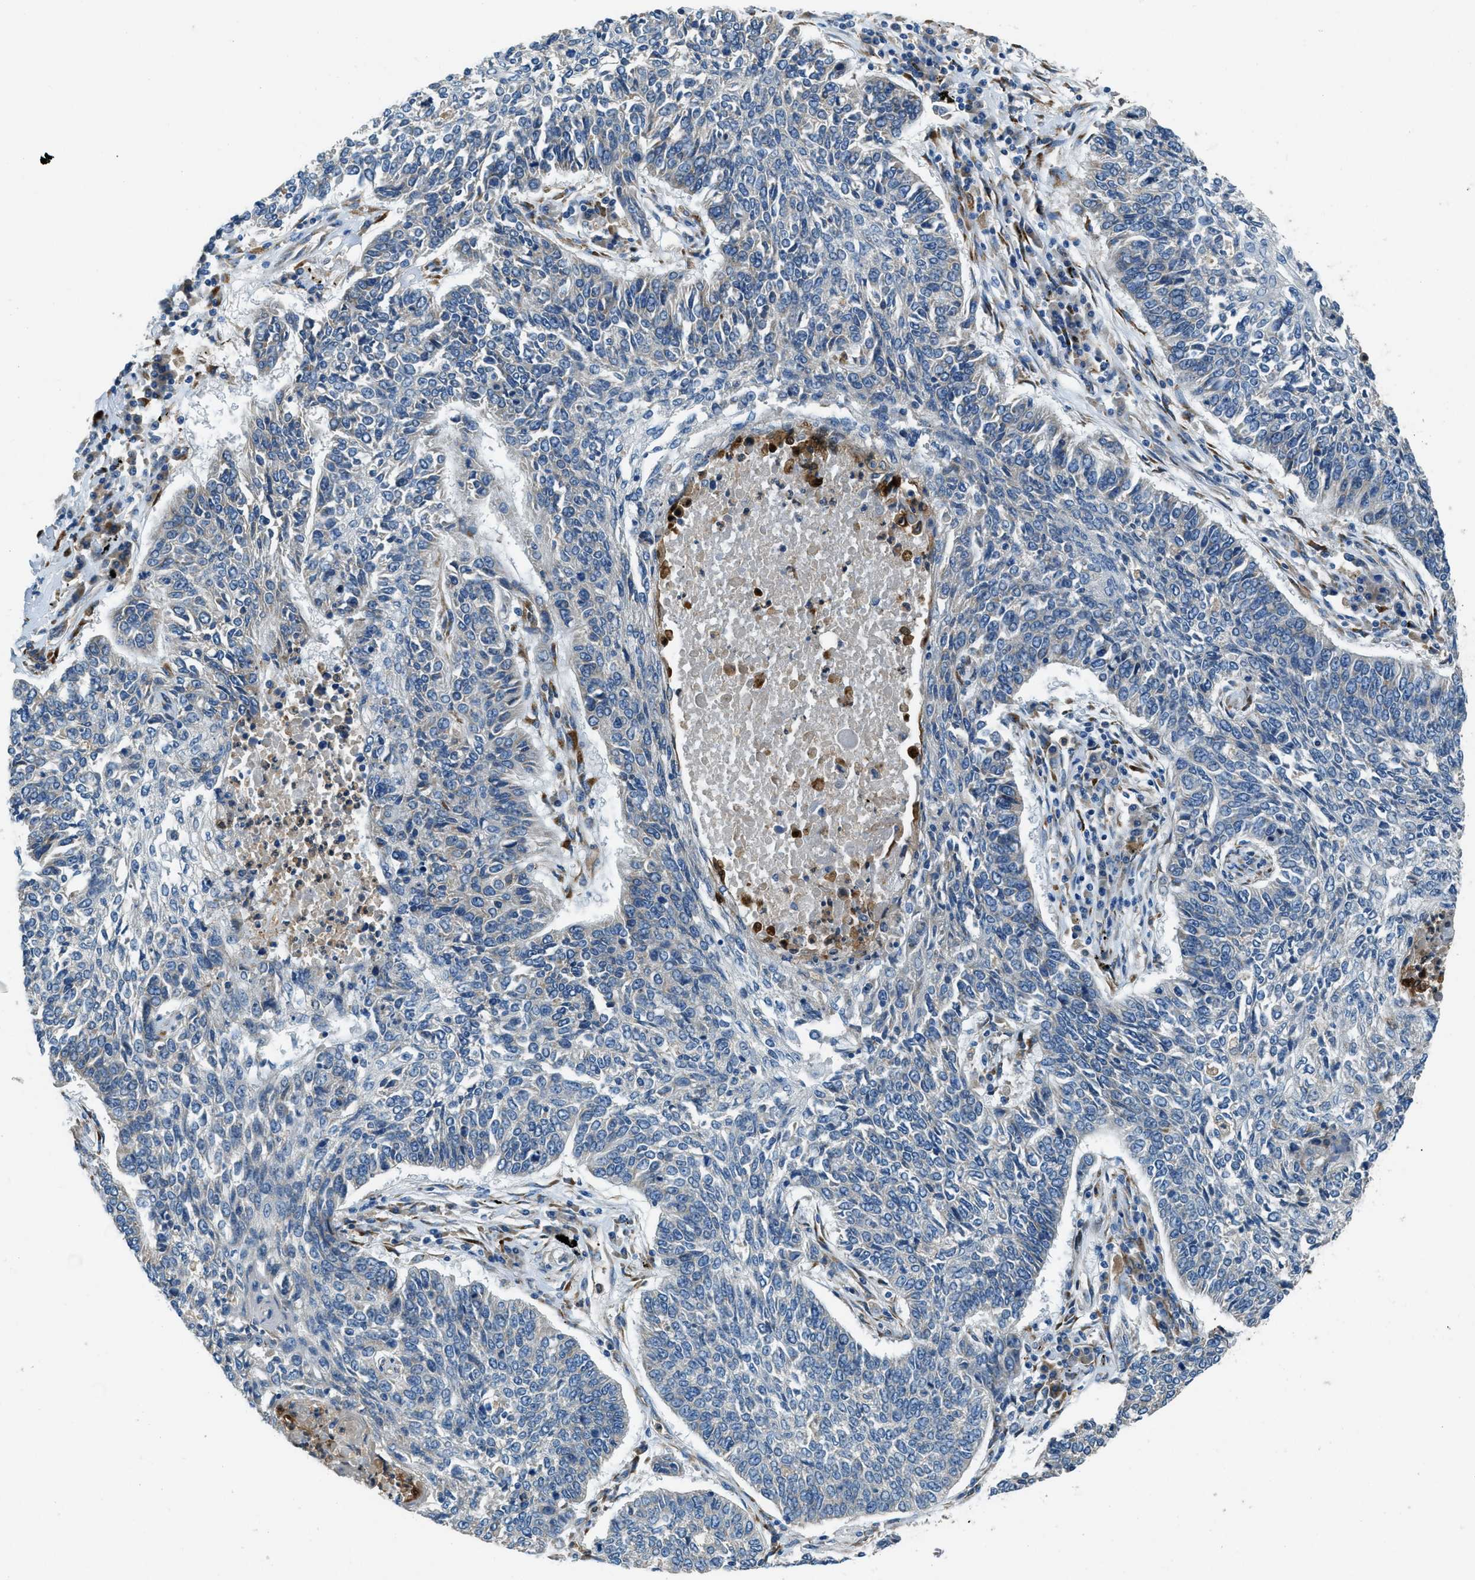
{"staining": {"intensity": "negative", "quantity": "none", "location": "none"}, "tissue": "lung cancer", "cell_type": "Tumor cells", "image_type": "cancer", "snomed": [{"axis": "morphology", "description": "Normal tissue, NOS"}, {"axis": "morphology", "description": "Squamous cell carcinoma, NOS"}, {"axis": "topography", "description": "Cartilage tissue"}, {"axis": "topography", "description": "Bronchus"}, {"axis": "topography", "description": "Lung"}], "caption": "Immunohistochemistry (IHC) micrograph of human squamous cell carcinoma (lung) stained for a protein (brown), which exhibits no staining in tumor cells. (DAB (3,3'-diaminobenzidine) immunohistochemistry (IHC) visualized using brightfield microscopy, high magnification).", "gene": "GIMAP8", "patient": {"sex": "female", "age": 49}}